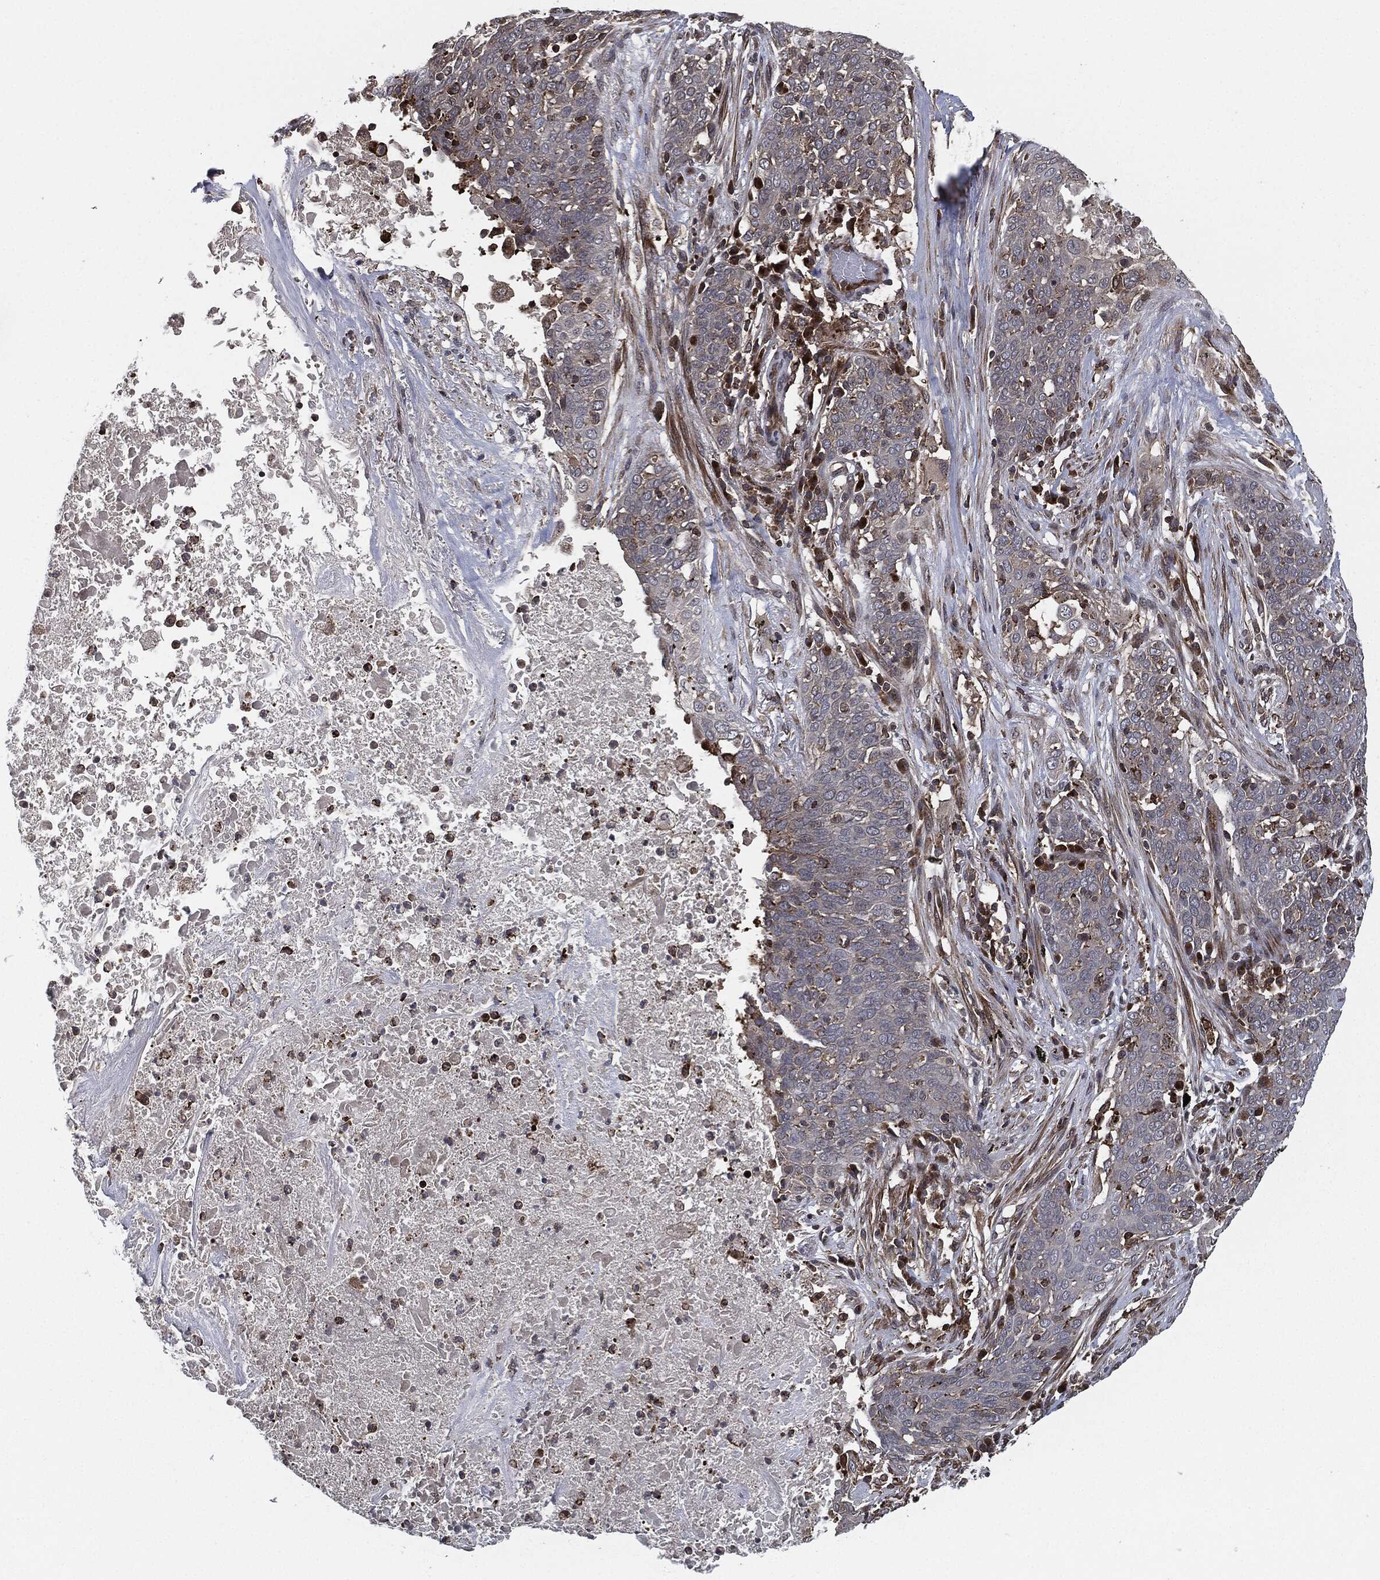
{"staining": {"intensity": "negative", "quantity": "none", "location": "none"}, "tissue": "lung cancer", "cell_type": "Tumor cells", "image_type": "cancer", "snomed": [{"axis": "morphology", "description": "Squamous cell carcinoma, NOS"}, {"axis": "topography", "description": "Lung"}], "caption": "DAB (3,3'-diaminobenzidine) immunohistochemical staining of lung squamous cell carcinoma demonstrates no significant staining in tumor cells. (Brightfield microscopy of DAB immunohistochemistry at high magnification).", "gene": "UBR1", "patient": {"sex": "male", "age": 82}}